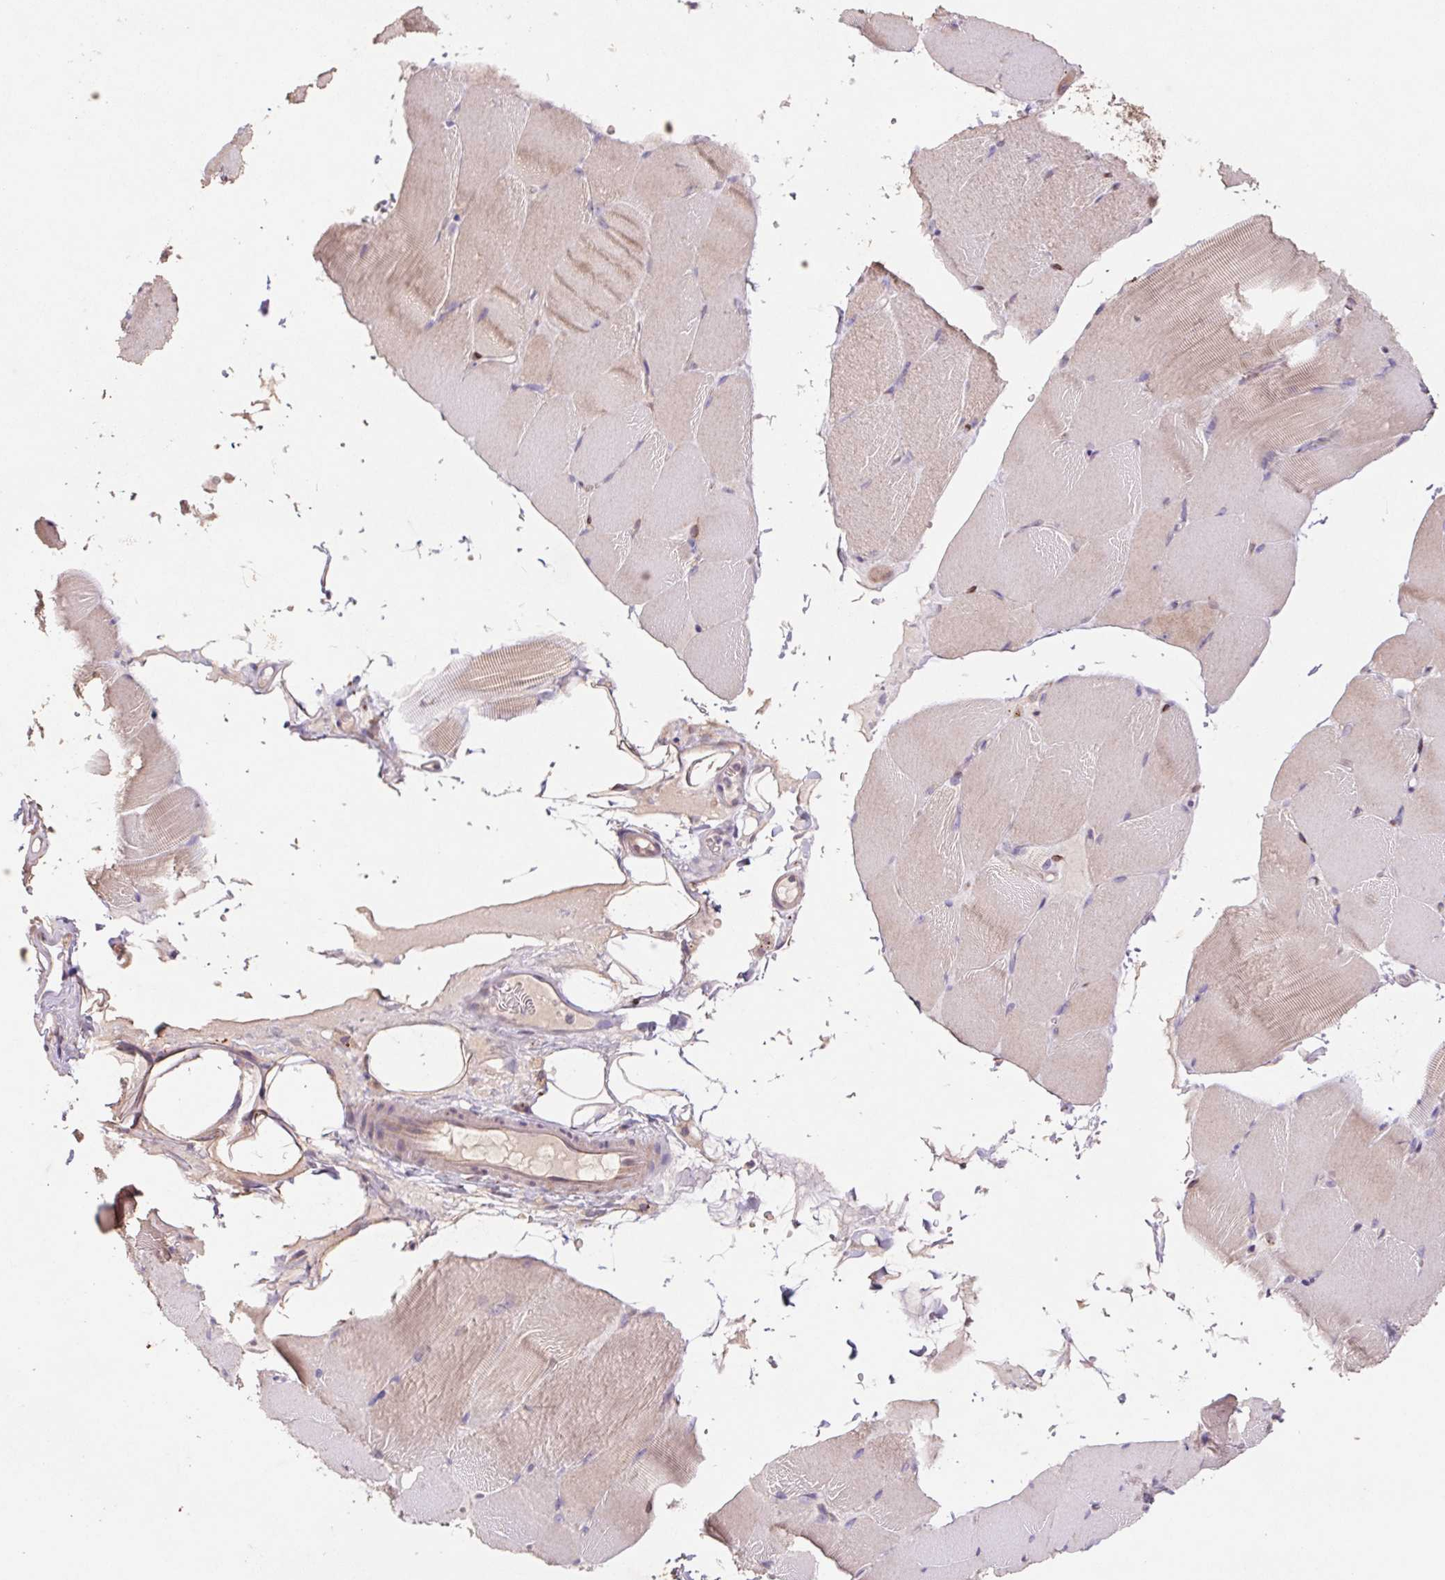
{"staining": {"intensity": "weak", "quantity": "25%-75%", "location": "cytoplasmic/membranous"}, "tissue": "skeletal muscle", "cell_type": "Myocytes", "image_type": "normal", "snomed": [{"axis": "morphology", "description": "Normal tissue, NOS"}, {"axis": "topography", "description": "Skeletal muscle"}], "caption": "Protein expression analysis of unremarkable skeletal muscle reveals weak cytoplasmic/membranous staining in approximately 25%-75% of myocytes.", "gene": "GRM2", "patient": {"sex": "female", "age": 37}}